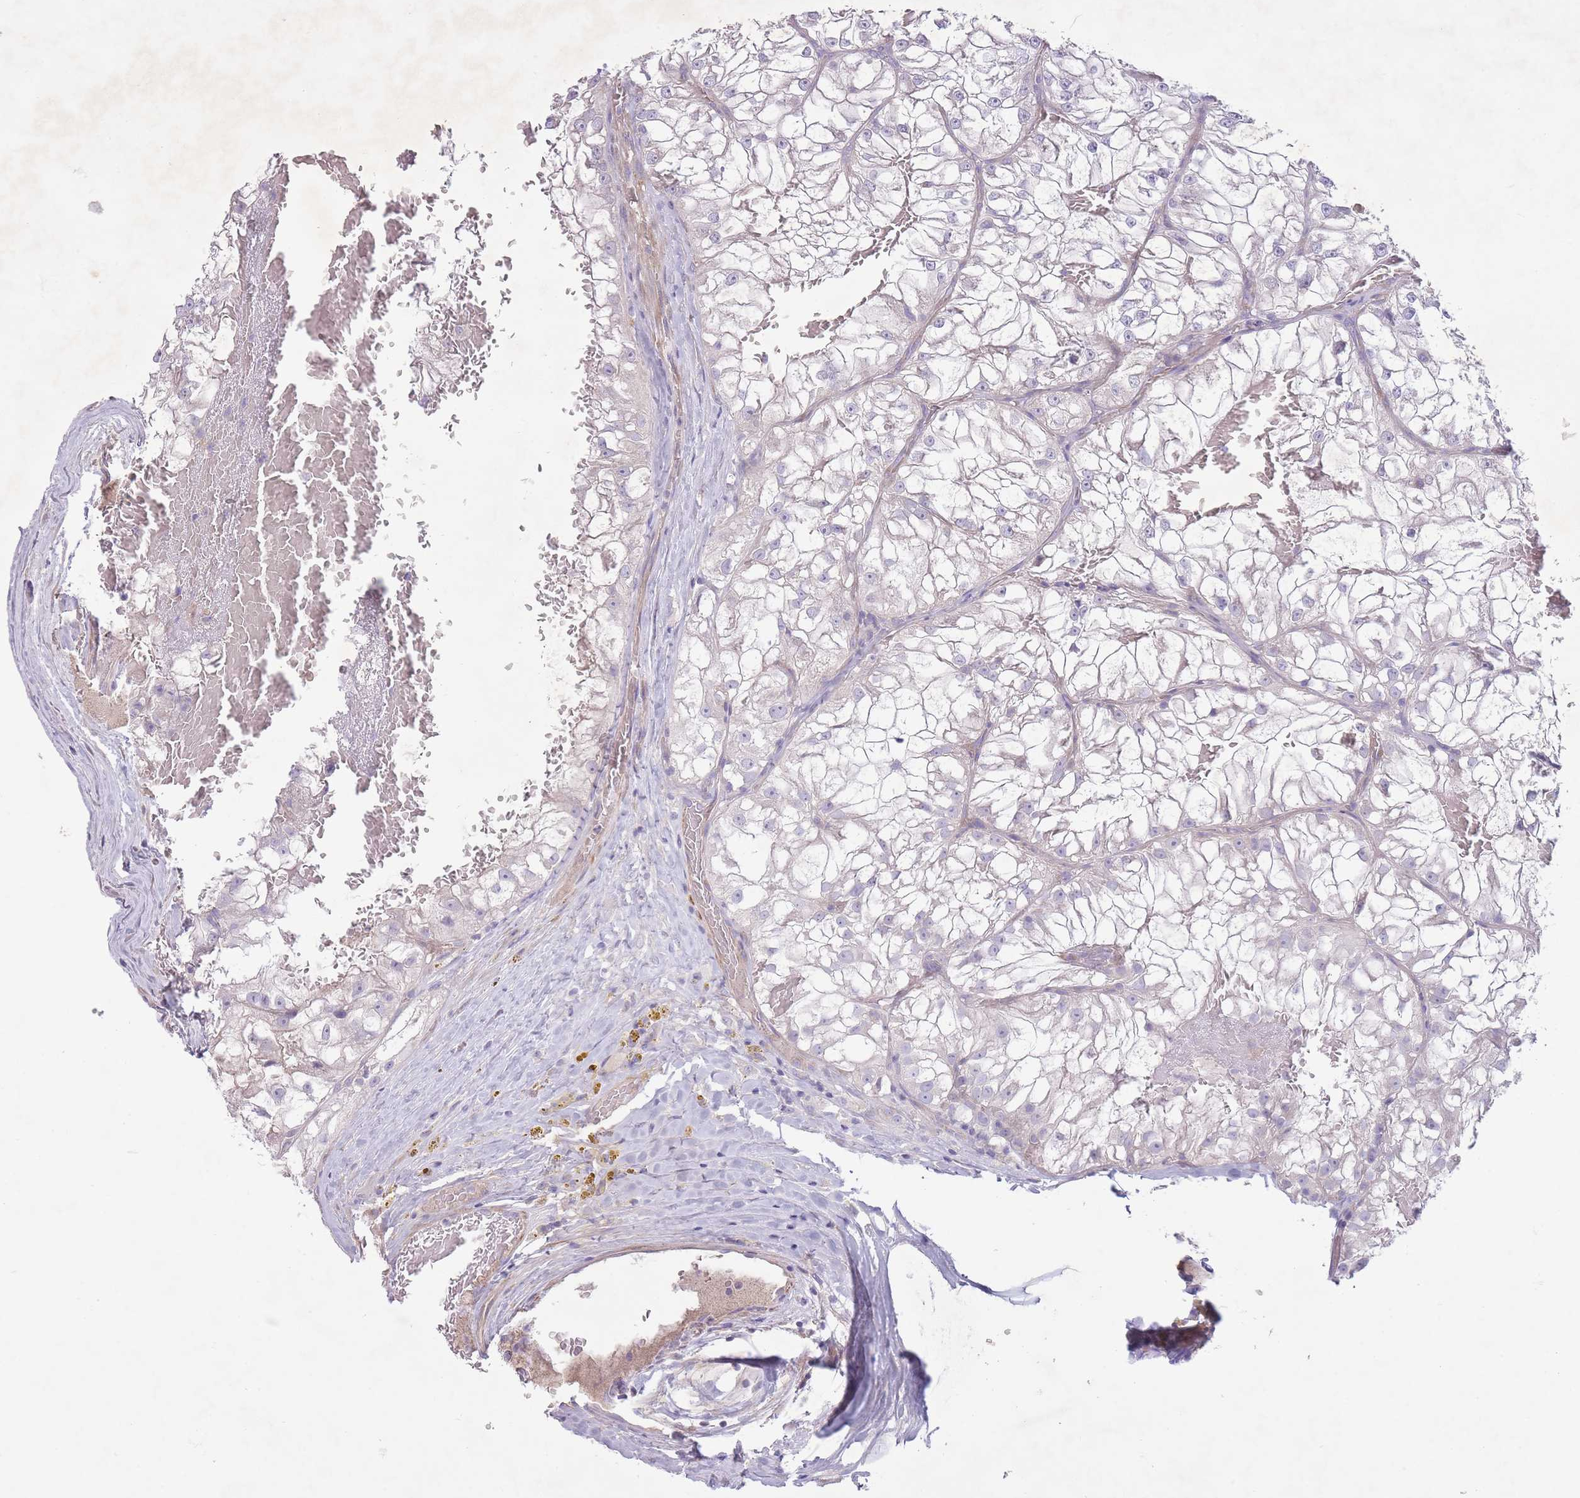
{"staining": {"intensity": "negative", "quantity": "none", "location": "none"}, "tissue": "renal cancer", "cell_type": "Tumor cells", "image_type": "cancer", "snomed": [{"axis": "morphology", "description": "Adenocarcinoma, NOS"}, {"axis": "topography", "description": "Kidney"}], "caption": "Tumor cells show no significant expression in adenocarcinoma (renal).", "gene": "PNPLA5", "patient": {"sex": "female", "age": 72}}